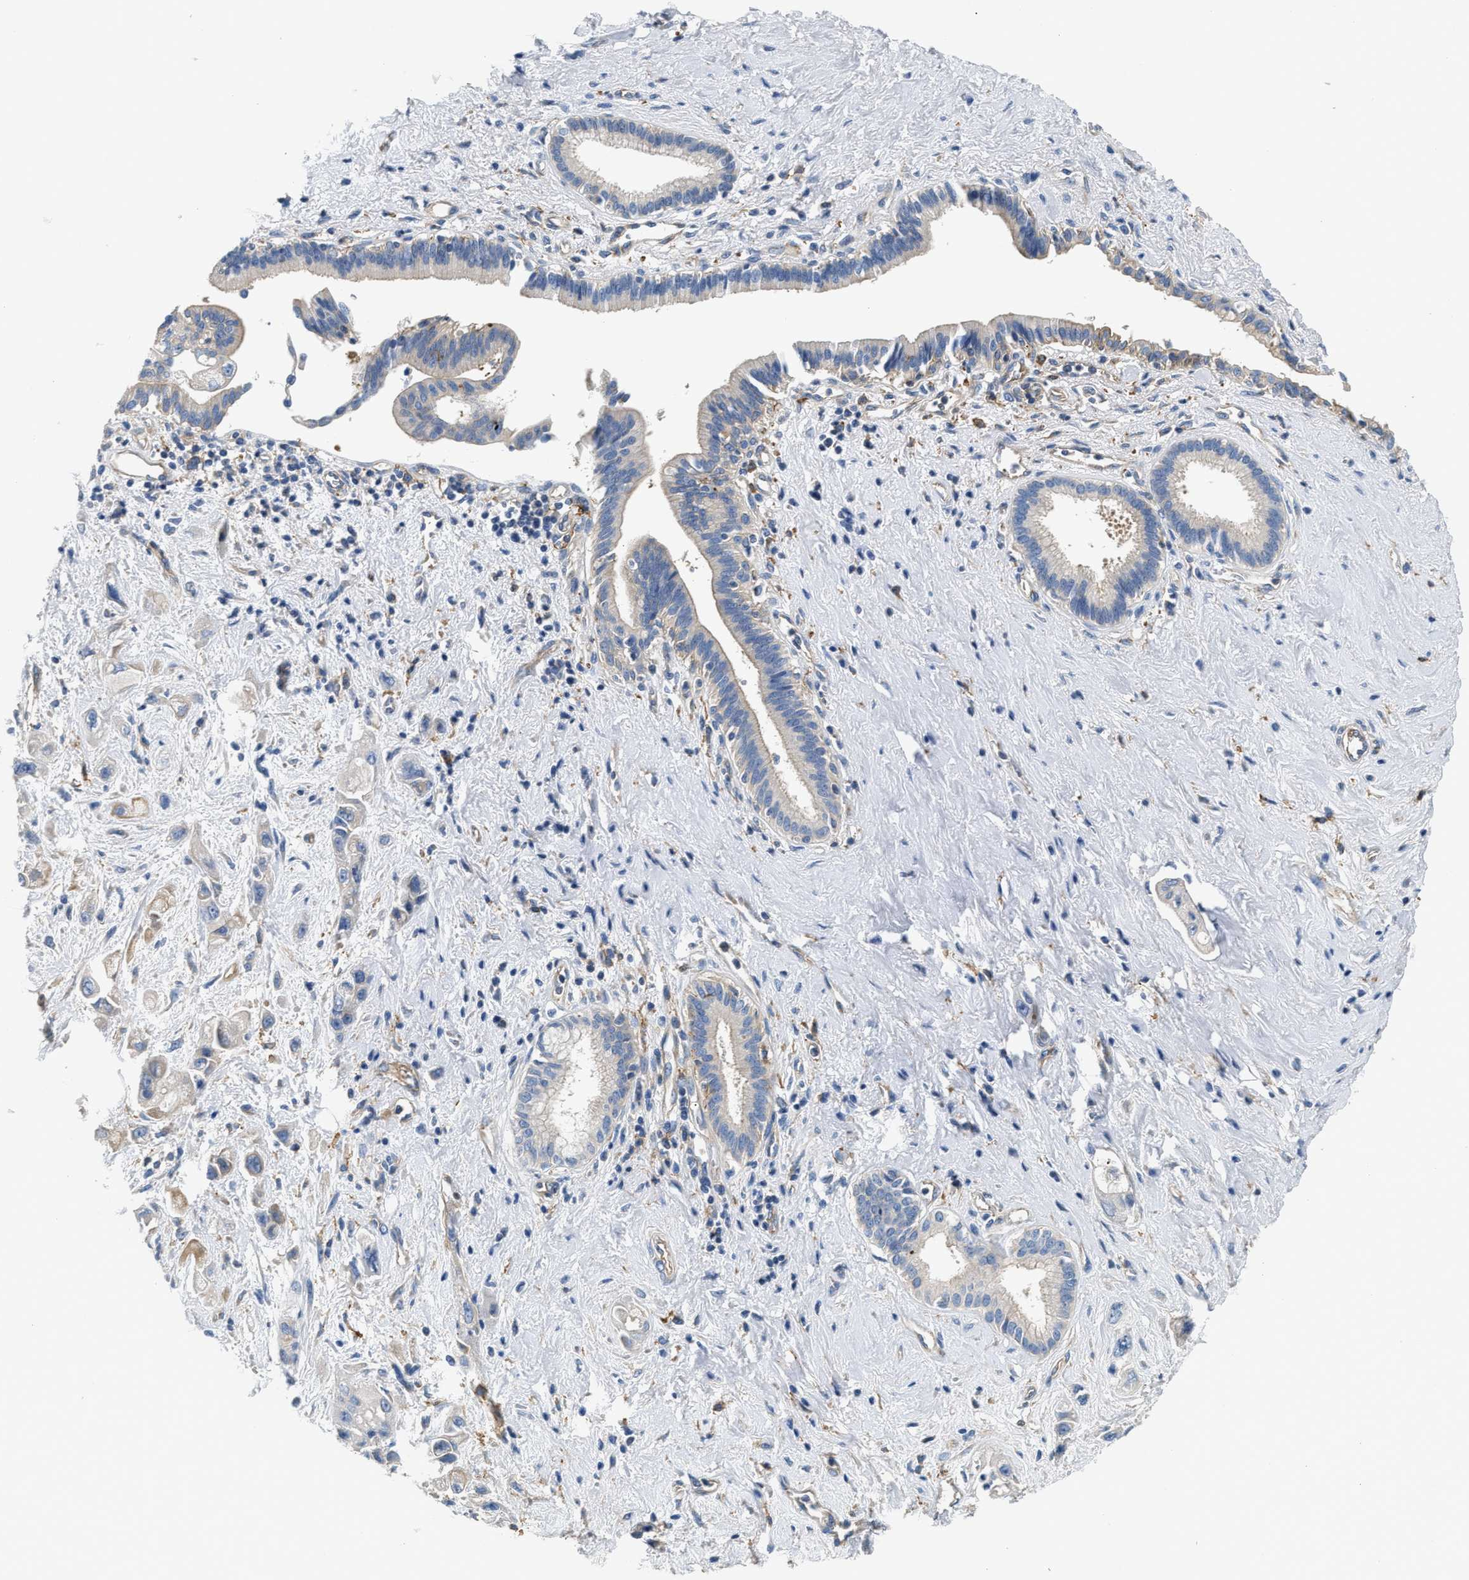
{"staining": {"intensity": "negative", "quantity": "none", "location": "none"}, "tissue": "pancreatic cancer", "cell_type": "Tumor cells", "image_type": "cancer", "snomed": [{"axis": "morphology", "description": "Adenocarcinoma, NOS"}, {"axis": "topography", "description": "Pancreas"}], "caption": "This is an immunohistochemistry image of human pancreatic cancer (adenocarcinoma). There is no expression in tumor cells.", "gene": "NSUN7", "patient": {"sex": "female", "age": 66}}